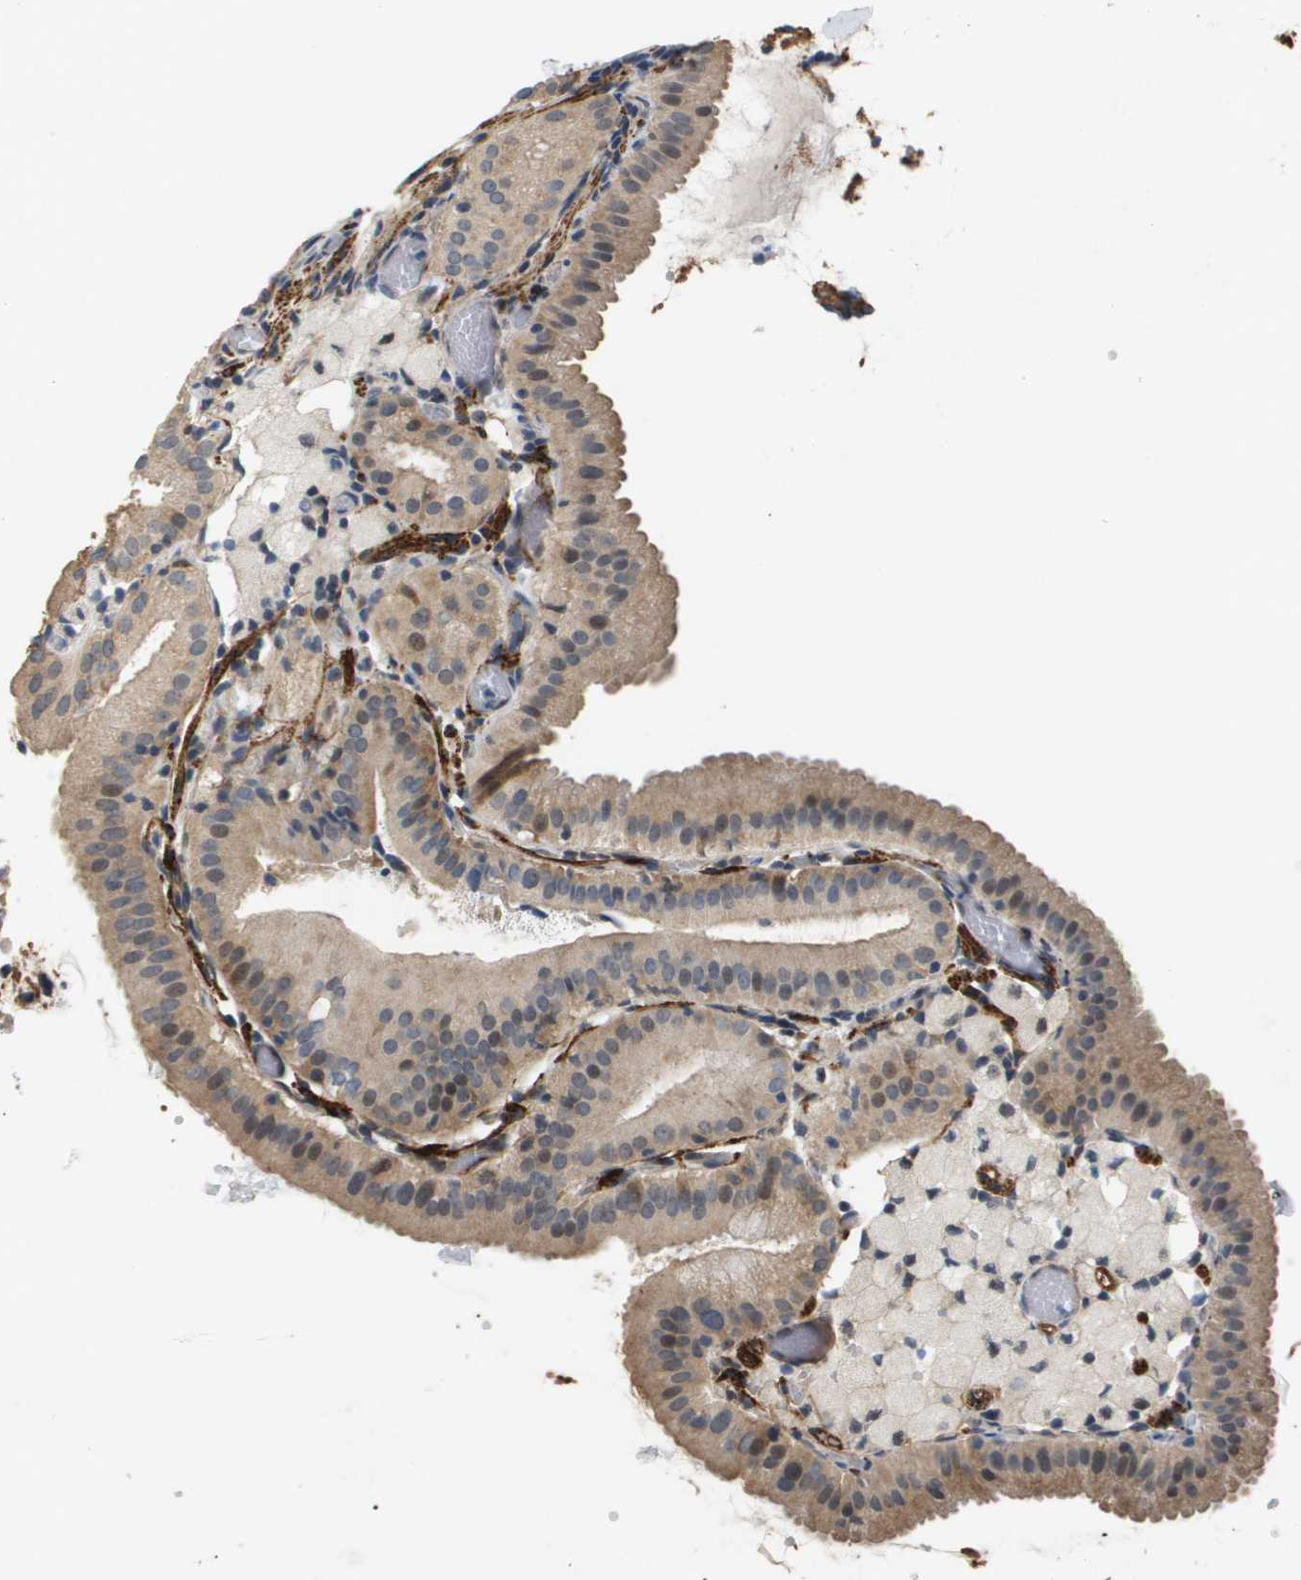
{"staining": {"intensity": "moderate", "quantity": ">75%", "location": "cytoplasmic/membranous"}, "tissue": "gallbladder", "cell_type": "Glandular cells", "image_type": "normal", "snomed": [{"axis": "morphology", "description": "Normal tissue, NOS"}, {"axis": "topography", "description": "Gallbladder"}], "caption": "Moderate cytoplasmic/membranous positivity is seen in approximately >75% of glandular cells in normal gallbladder.", "gene": "OTUD5", "patient": {"sex": "male", "age": 54}}